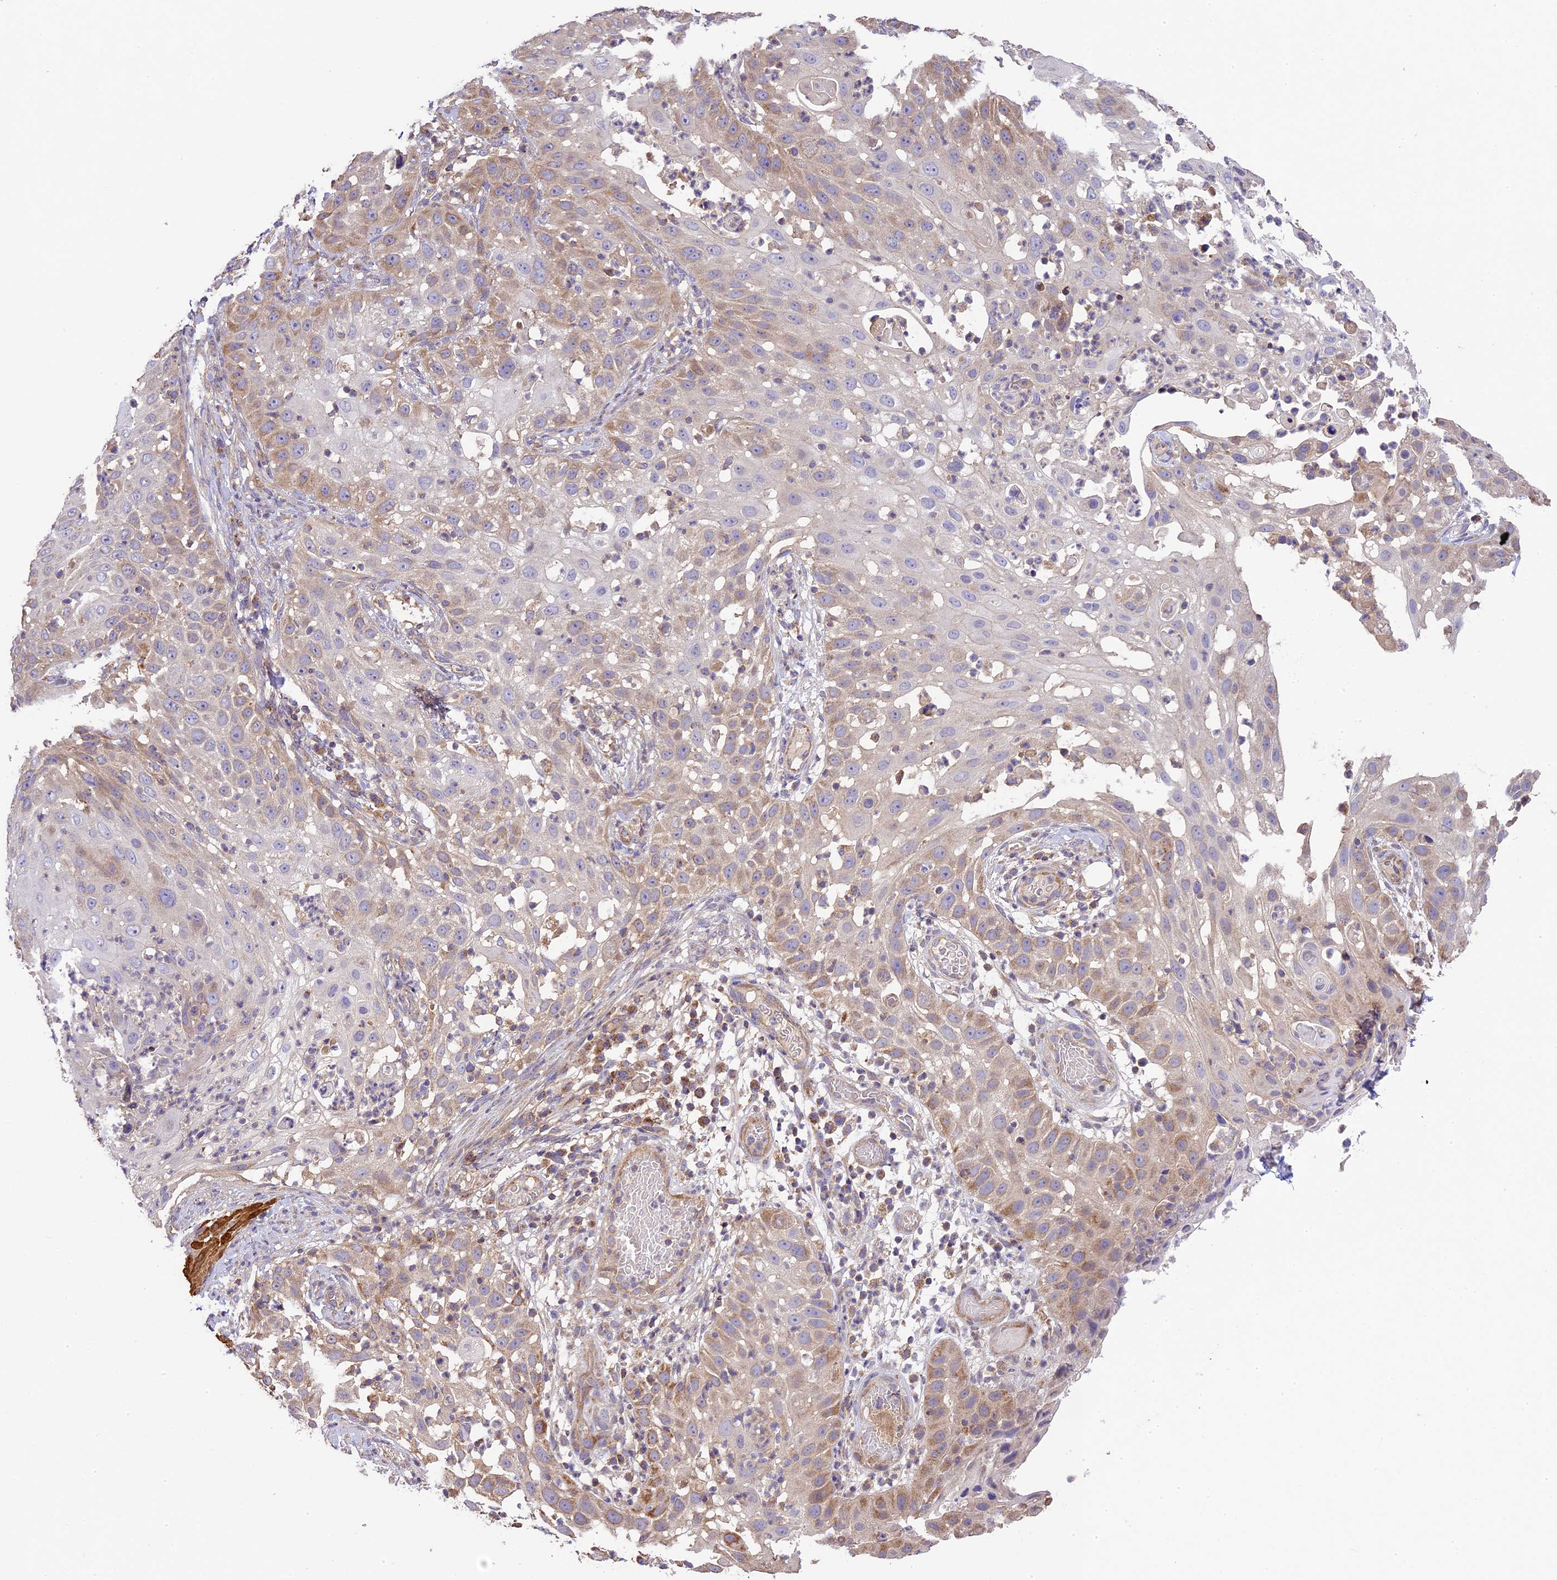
{"staining": {"intensity": "moderate", "quantity": "<25%", "location": "cytoplasmic/membranous"}, "tissue": "skin cancer", "cell_type": "Tumor cells", "image_type": "cancer", "snomed": [{"axis": "morphology", "description": "Squamous cell carcinoma, NOS"}, {"axis": "topography", "description": "Skin"}], "caption": "A high-resolution photomicrograph shows immunohistochemistry staining of skin cancer, which exhibits moderate cytoplasmic/membranous expression in about <25% of tumor cells.", "gene": "WDR88", "patient": {"sex": "female", "age": 44}}